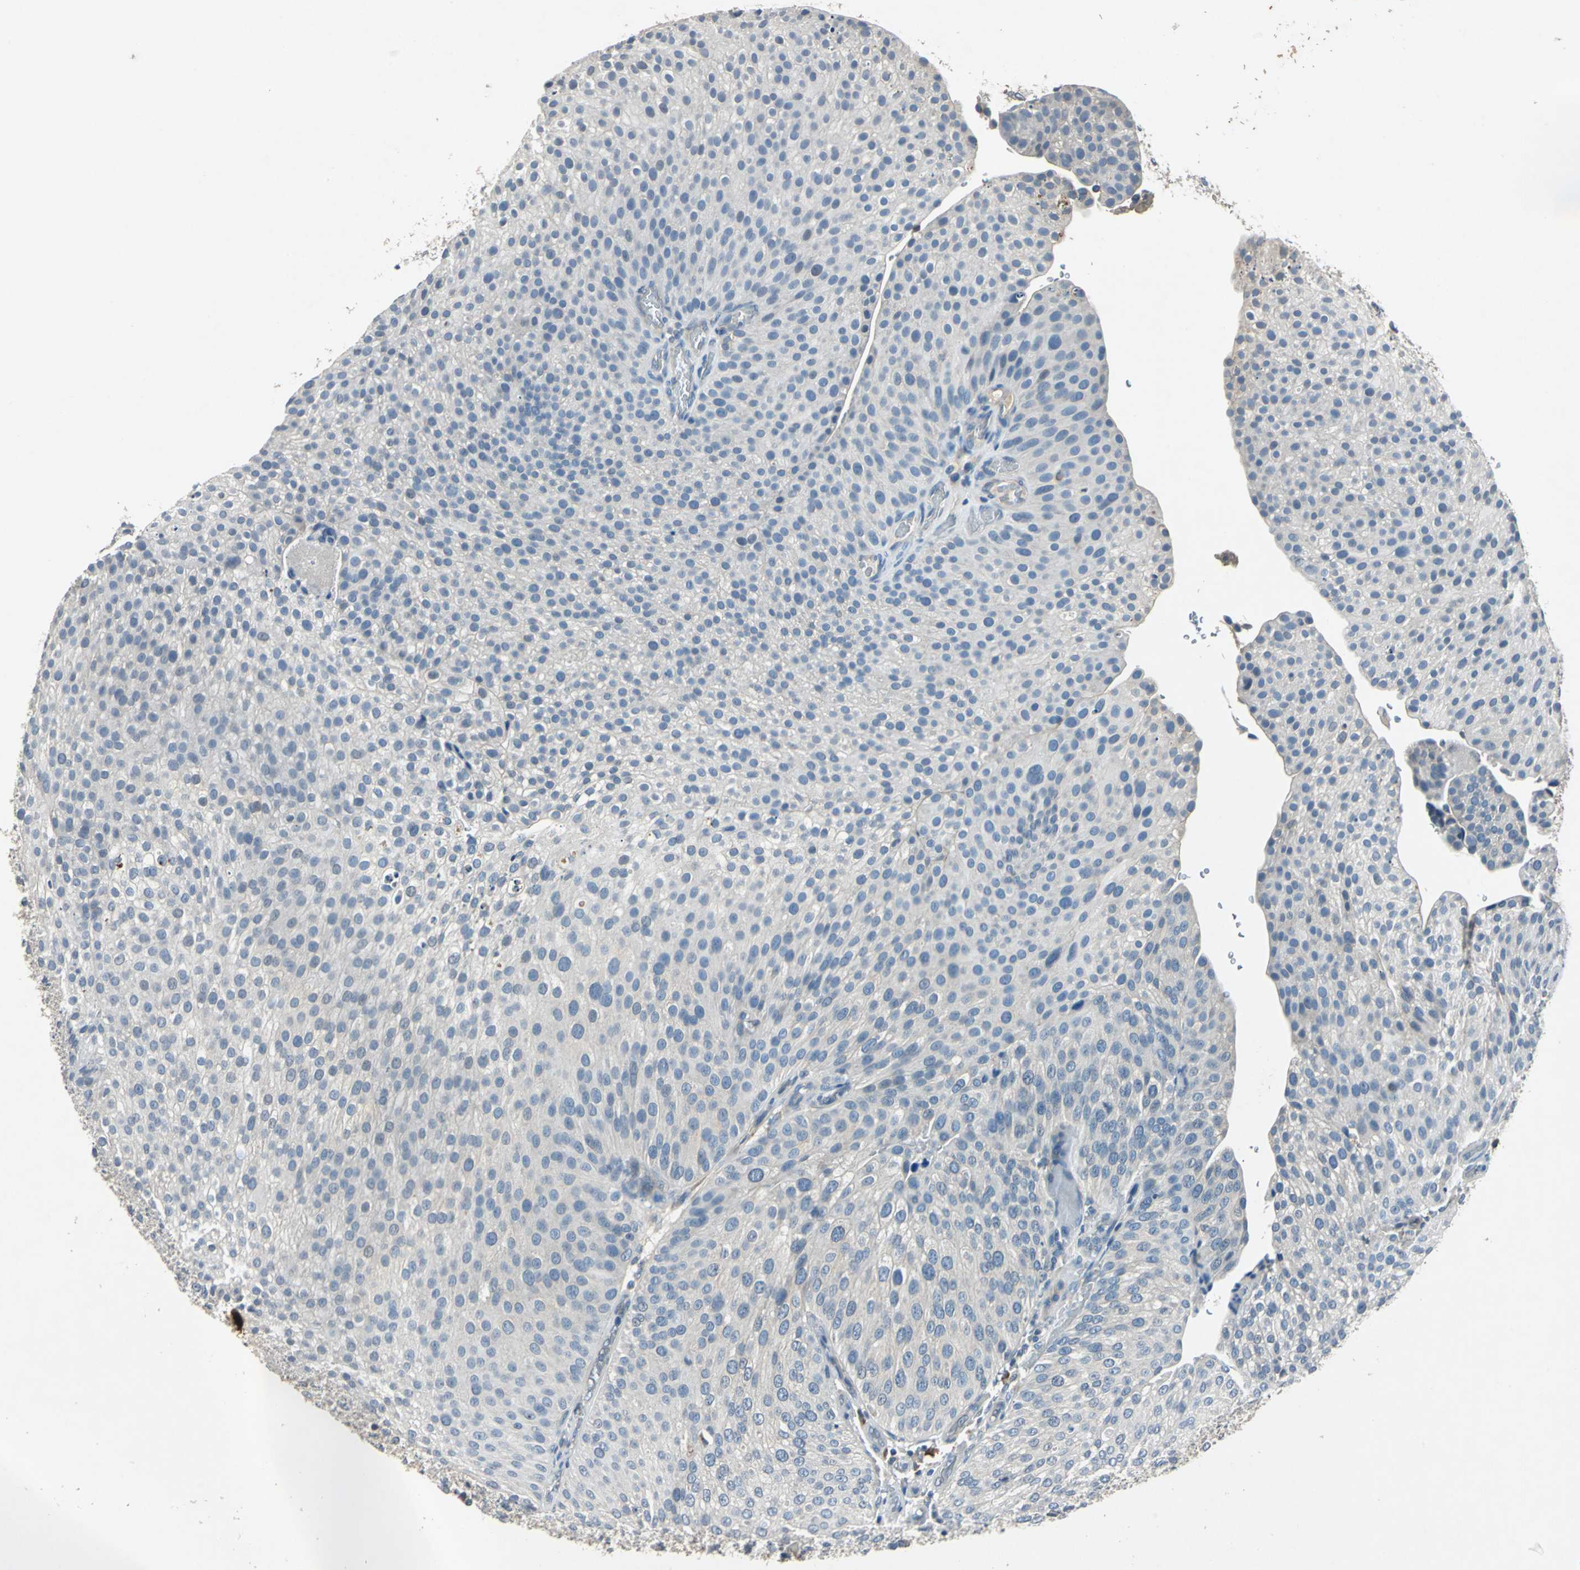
{"staining": {"intensity": "negative", "quantity": "none", "location": "none"}, "tissue": "urothelial cancer", "cell_type": "Tumor cells", "image_type": "cancer", "snomed": [{"axis": "morphology", "description": "Urothelial carcinoma, Low grade"}, {"axis": "topography", "description": "Smooth muscle"}, {"axis": "topography", "description": "Urinary bladder"}], "caption": "High power microscopy image of an IHC histopathology image of urothelial carcinoma (low-grade), revealing no significant positivity in tumor cells.", "gene": "SLC2A13", "patient": {"sex": "male", "age": 60}}